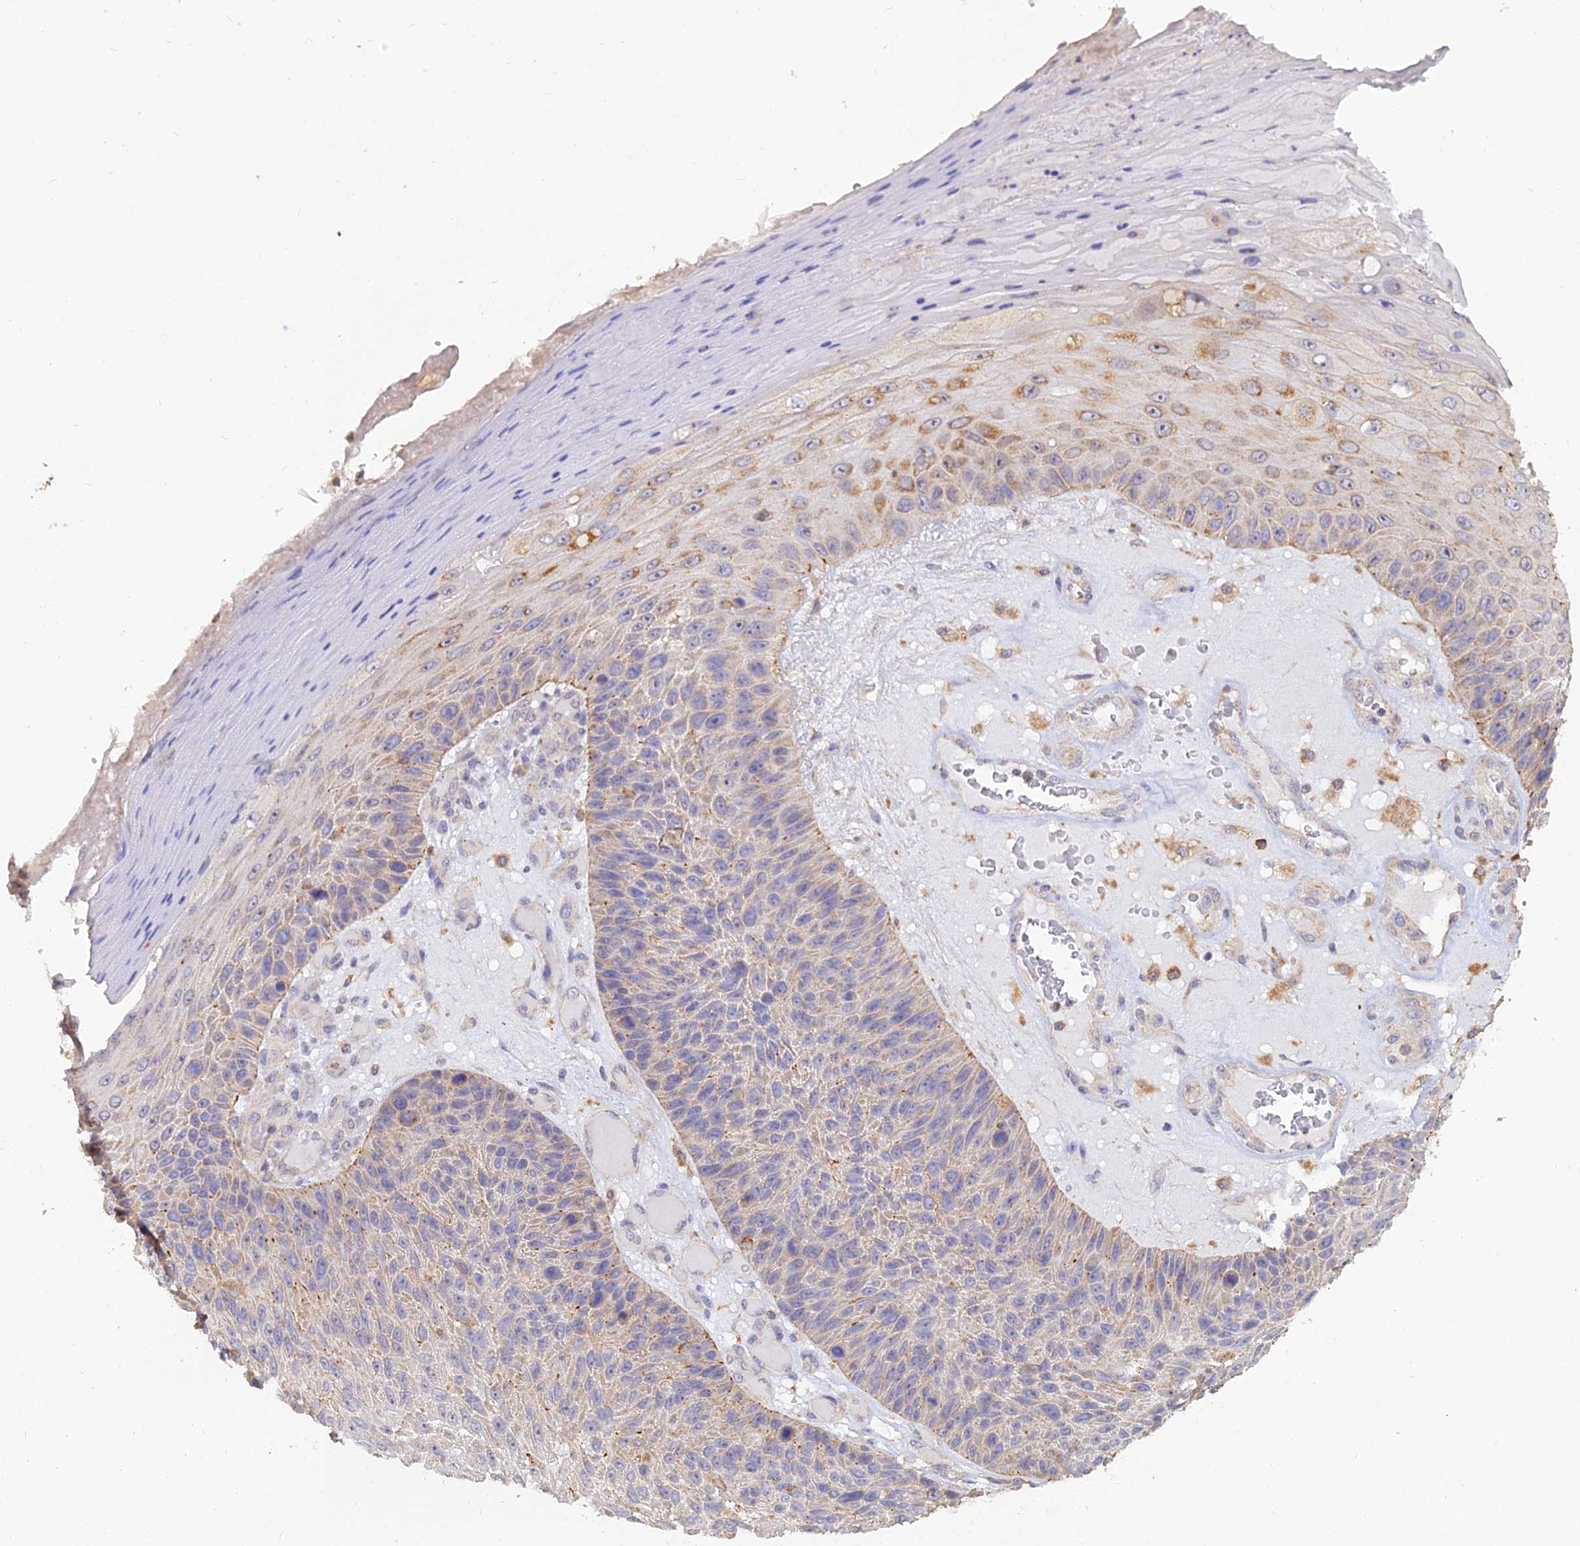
{"staining": {"intensity": "moderate", "quantity": "<25%", "location": "cytoplasmic/membranous"}, "tissue": "skin cancer", "cell_type": "Tumor cells", "image_type": "cancer", "snomed": [{"axis": "morphology", "description": "Squamous cell carcinoma, NOS"}, {"axis": "topography", "description": "Skin"}], "caption": "An immunohistochemistry (IHC) histopathology image of tumor tissue is shown. Protein staining in brown shows moderate cytoplasmic/membranous positivity in skin cancer within tumor cells.", "gene": "ARL8B", "patient": {"sex": "female", "age": 88}}